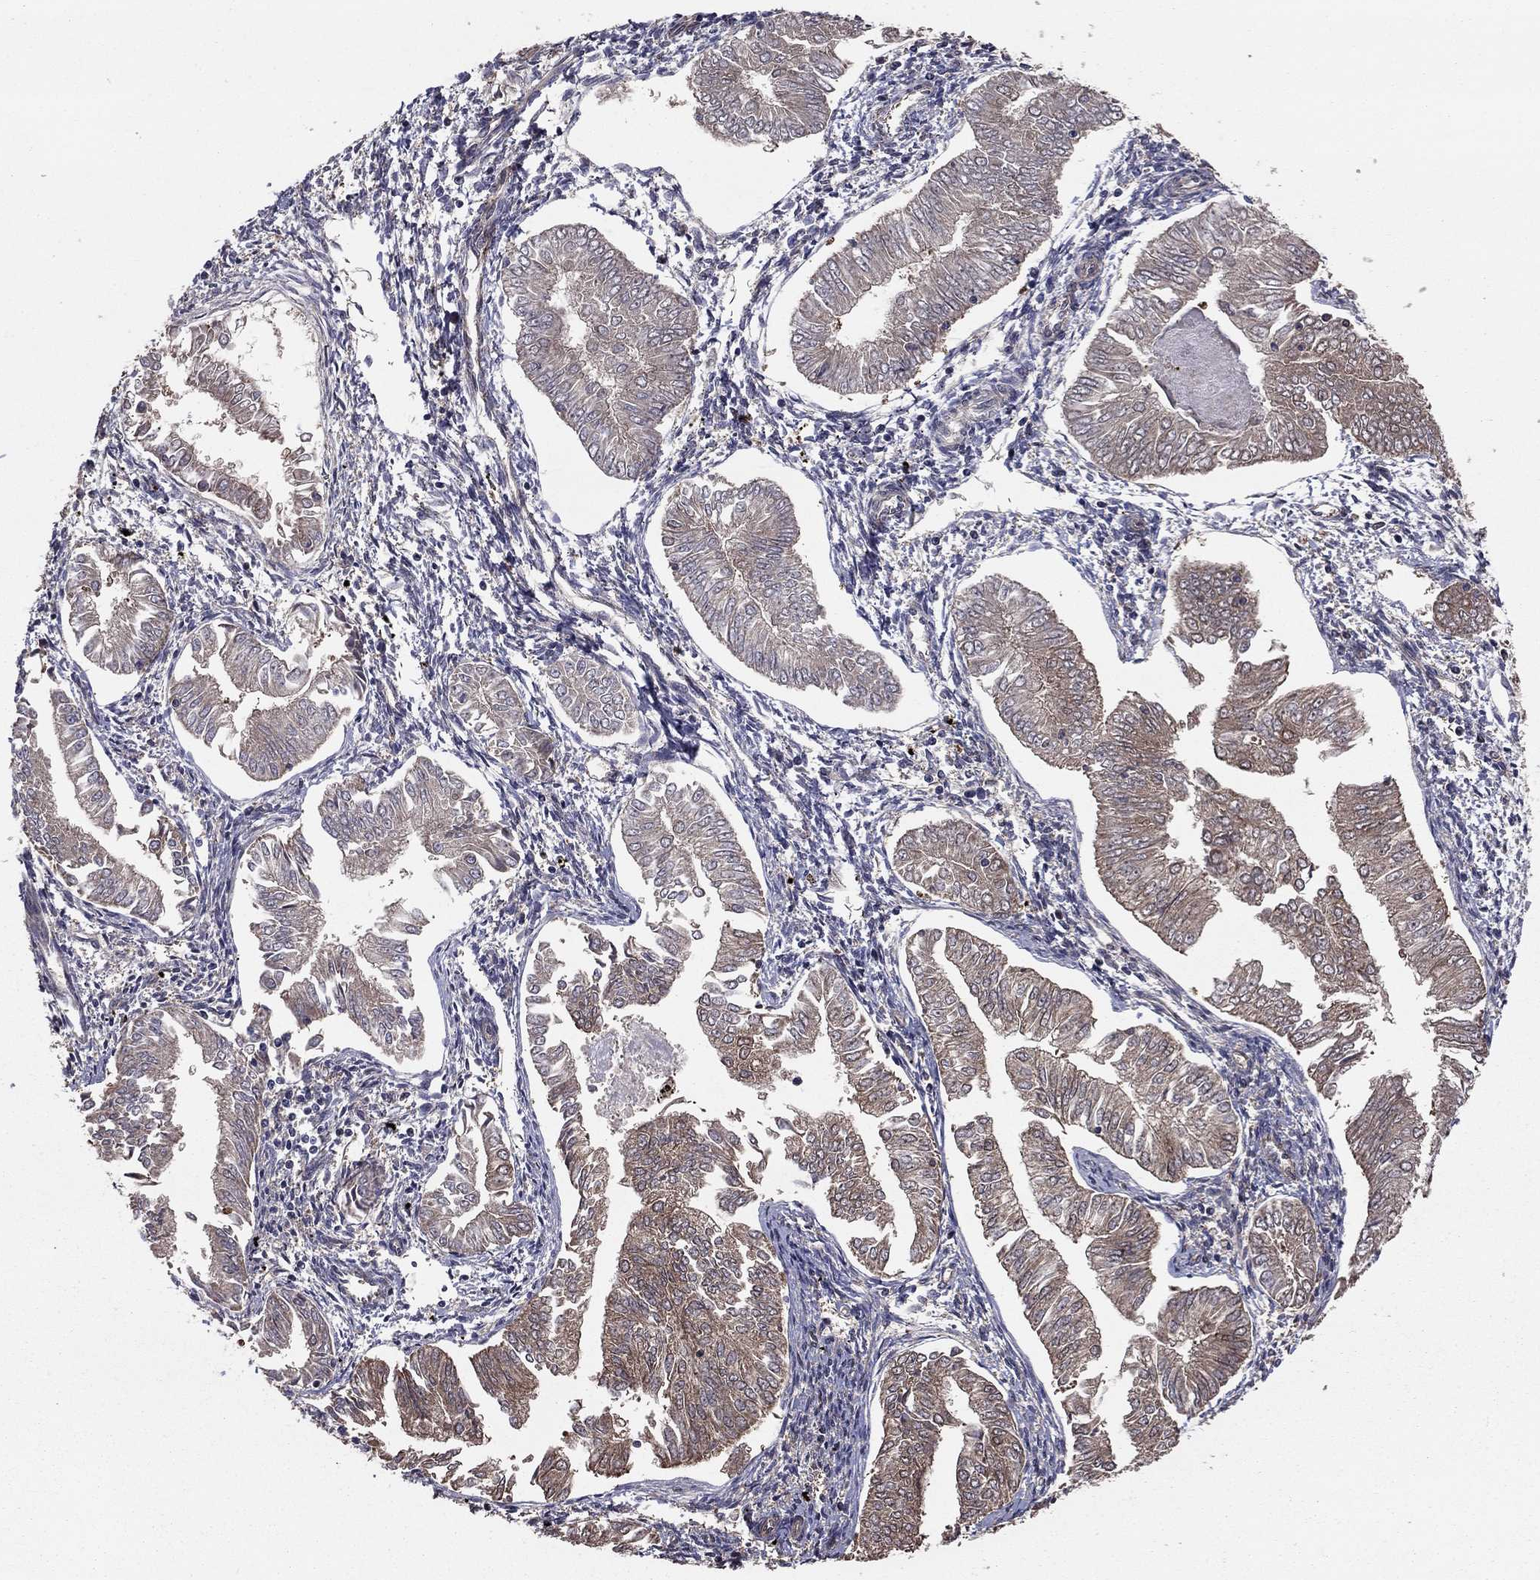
{"staining": {"intensity": "weak", "quantity": "25%-75%", "location": "cytoplasmic/membranous"}, "tissue": "endometrial cancer", "cell_type": "Tumor cells", "image_type": "cancer", "snomed": [{"axis": "morphology", "description": "Adenocarcinoma, NOS"}, {"axis": "topography", "description": "Endometrium"}], "caption": "Endometrial cancer (adenocarcinoma) stained for a protein displays weak cytoplasmic/membranous positivity in tumor cells.", "gene": "BABAM2", "patient": {"sex": "female", "age": 53}}